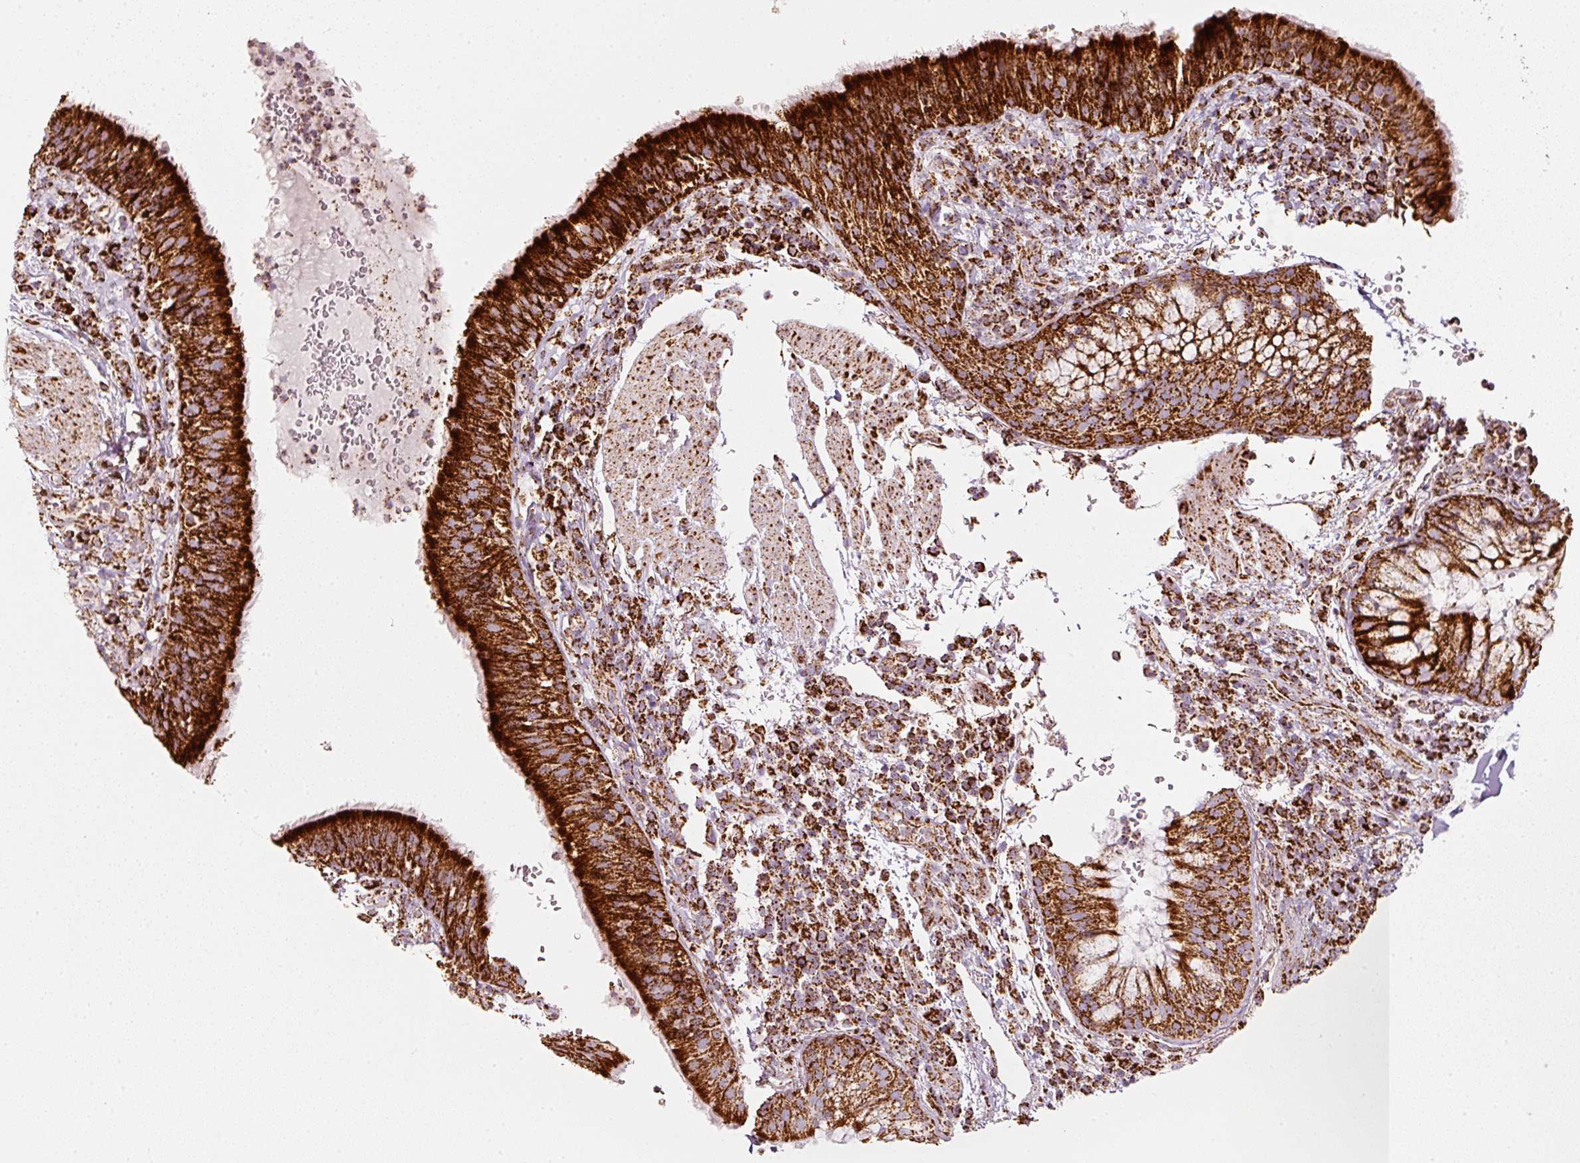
{"staining": {"intensity": "strong", "quantity": ">75%", "location": "cytoplasmic/membranous"}, "tissue": "bronchus", "cell_type": "Respiratory epithelial cells", "image_type": "normal", "snomed": [{"axis": "morphology", "description": "Normal tissue, NOS"}, {"axis": "topography", "description": "Cartilage tissue"}, {"axis": "topography", "description": "Bronchus"}], "caption": "Protein expression analysis of benign bronchus demonstrates strong cytoplasmic/membranous staining in approximately >75% of respiratory epithelial cells.", "gene": "UQCRC1", "patient": {"sex": "male", "age": 56}}